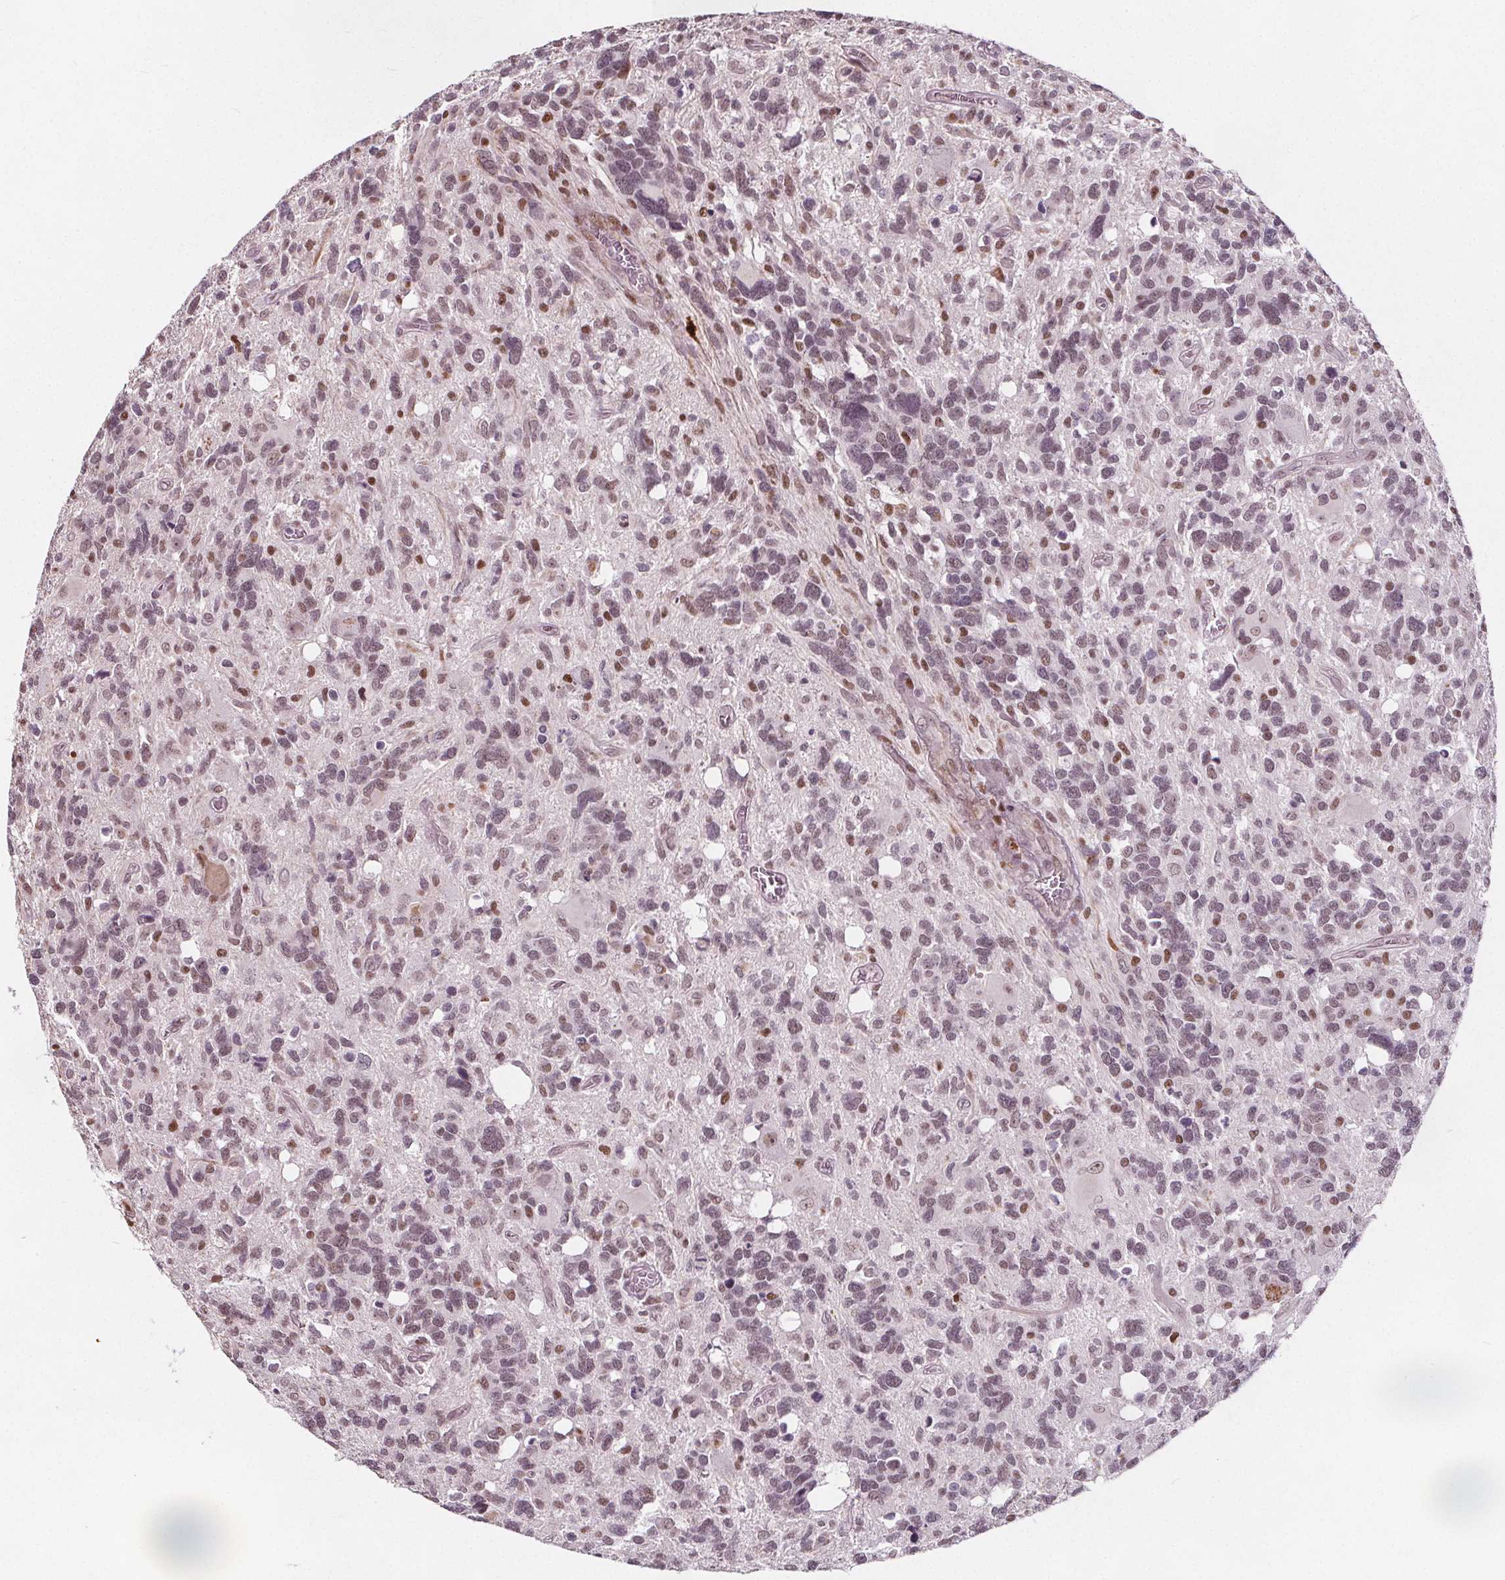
{"staining": {"intensity": "weak", "quantity": "25%-75%", "location": "nuclear"}, "tissue": "glioma", "cell_type": "Tumor cells", "image_type": "cancer", "snomed": [{"axis": "morphology", "description": "Glioma, malignant, High grade"}, {"axis": "topography", "description": "Brain"}], "caption": "Immunohistochemistry histopathology image of human glioma stained for a protein (brown), which demonstrates low levels of weak nuclear staining in approximately 25%-75% of tumor cells.", "gene": "TAF6L", "patient": {"sex": "male", "age": 49}}